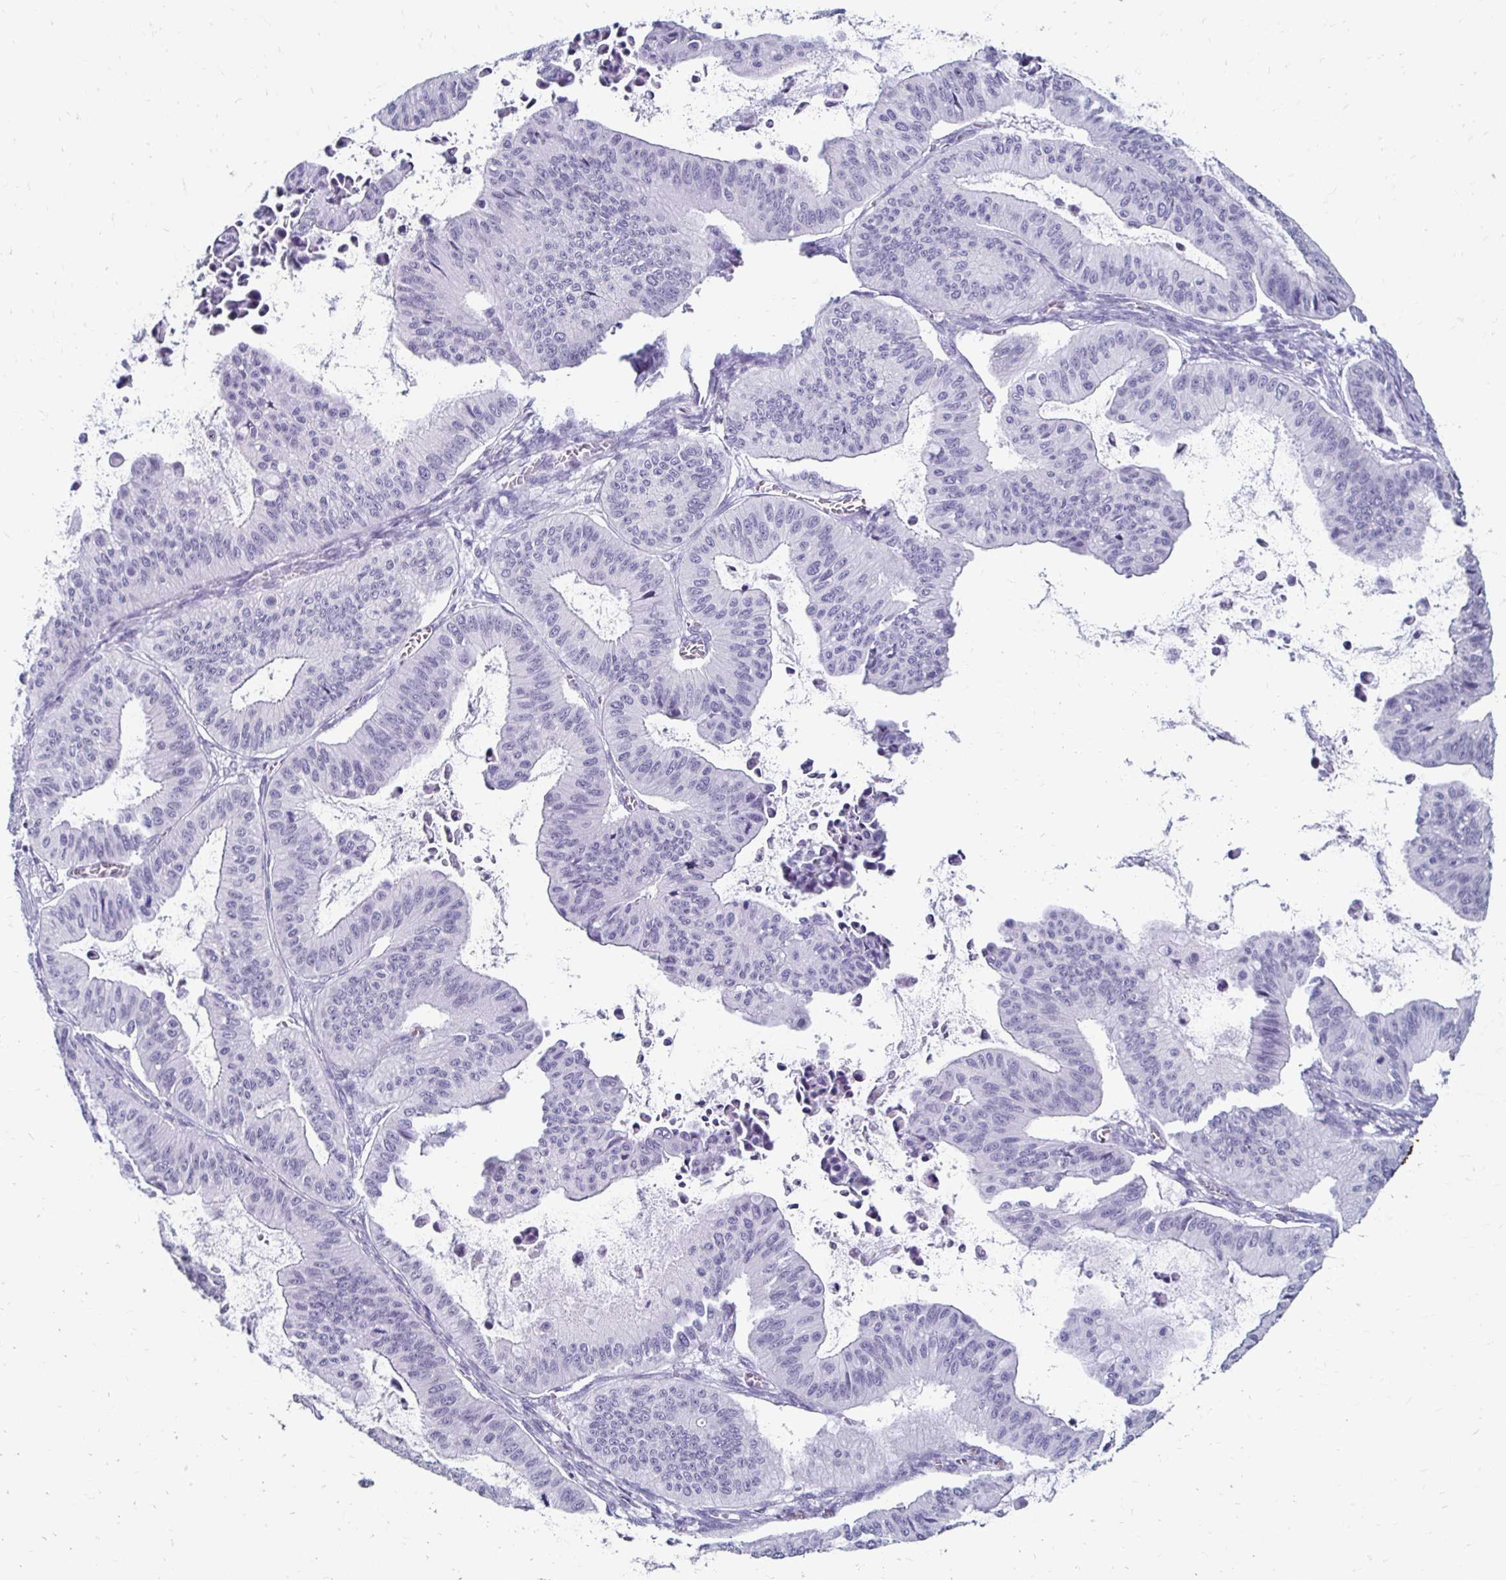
{"staining": {"intensity": "negative", "quantity": "none", "location": "none"}, "tissue": "ovarian cancer", "cell_type": "Tumor cells", "image_type": "cancer", "snomed": [{"axis": "morphology", "description": "Cystadenocarcinoma, mucinous, NOS"}, {"axis": "topography", "description": "Ovary"}], "caption": "Ovarian cancer was stained to show a protein in brown. There is no significant positivity in tumor cells.", "gene": "TOMM34", "patient": {"sex": "female", "age": 72}}